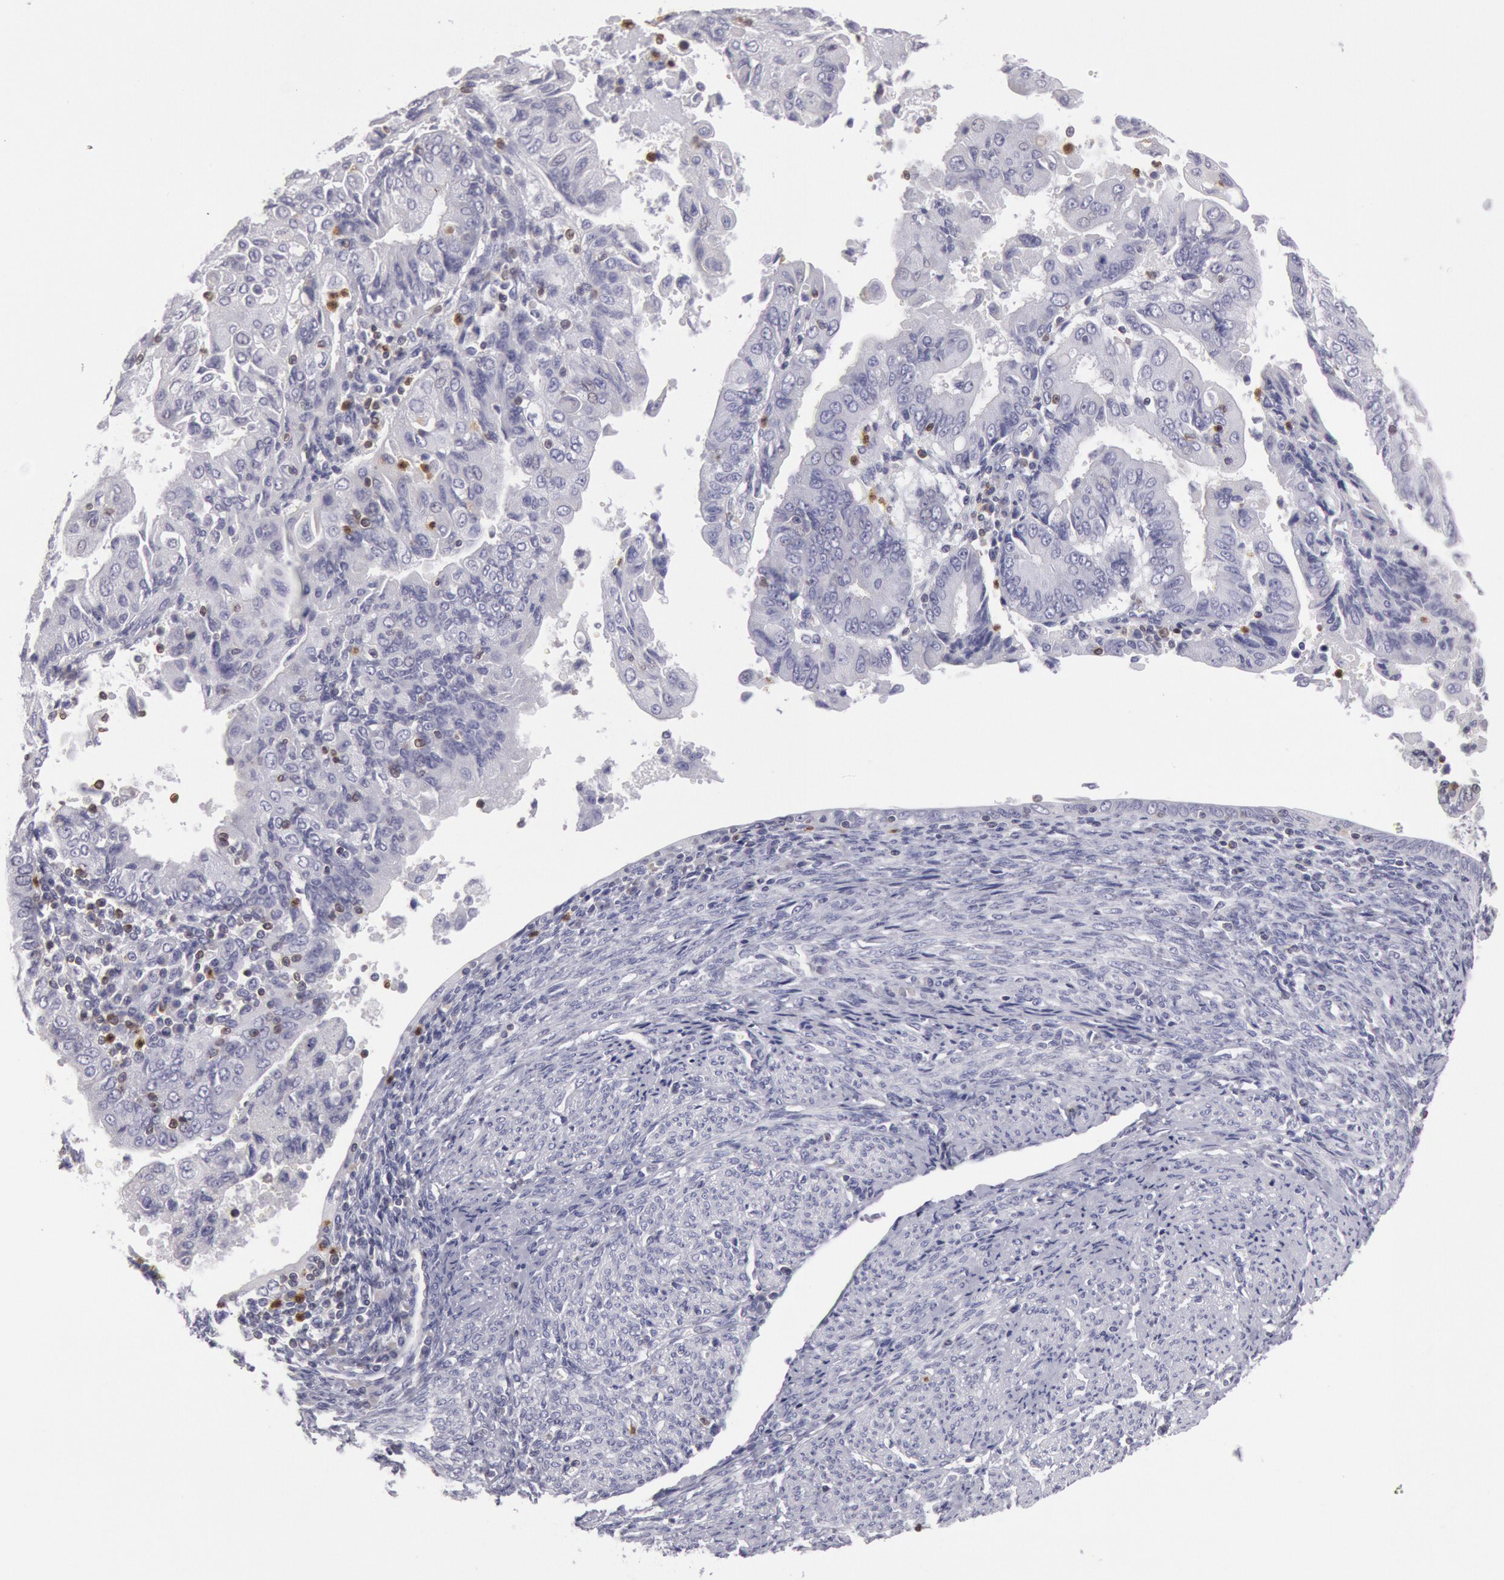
{"staining": {"intensity": "negative", "quantity": "none", "location": "none"}, "tissue": "endometrial cancer", "cell_type": "Tumor cells", "image_type": "cancer", "snomed": [{"axis": "morphology", "description": "Adenocarcinoma, NOS"}, {"axis": "topography", "description": "Endometrium"}], "caption": "Immunohistochemistry (IHC) histopathology image of human endometrial adenocarcinoma stained for a protein (brown), which shows no positivity in tumor cells.", "gene": "RAB27A", "patient": {"sex": "female", "age": 75}}